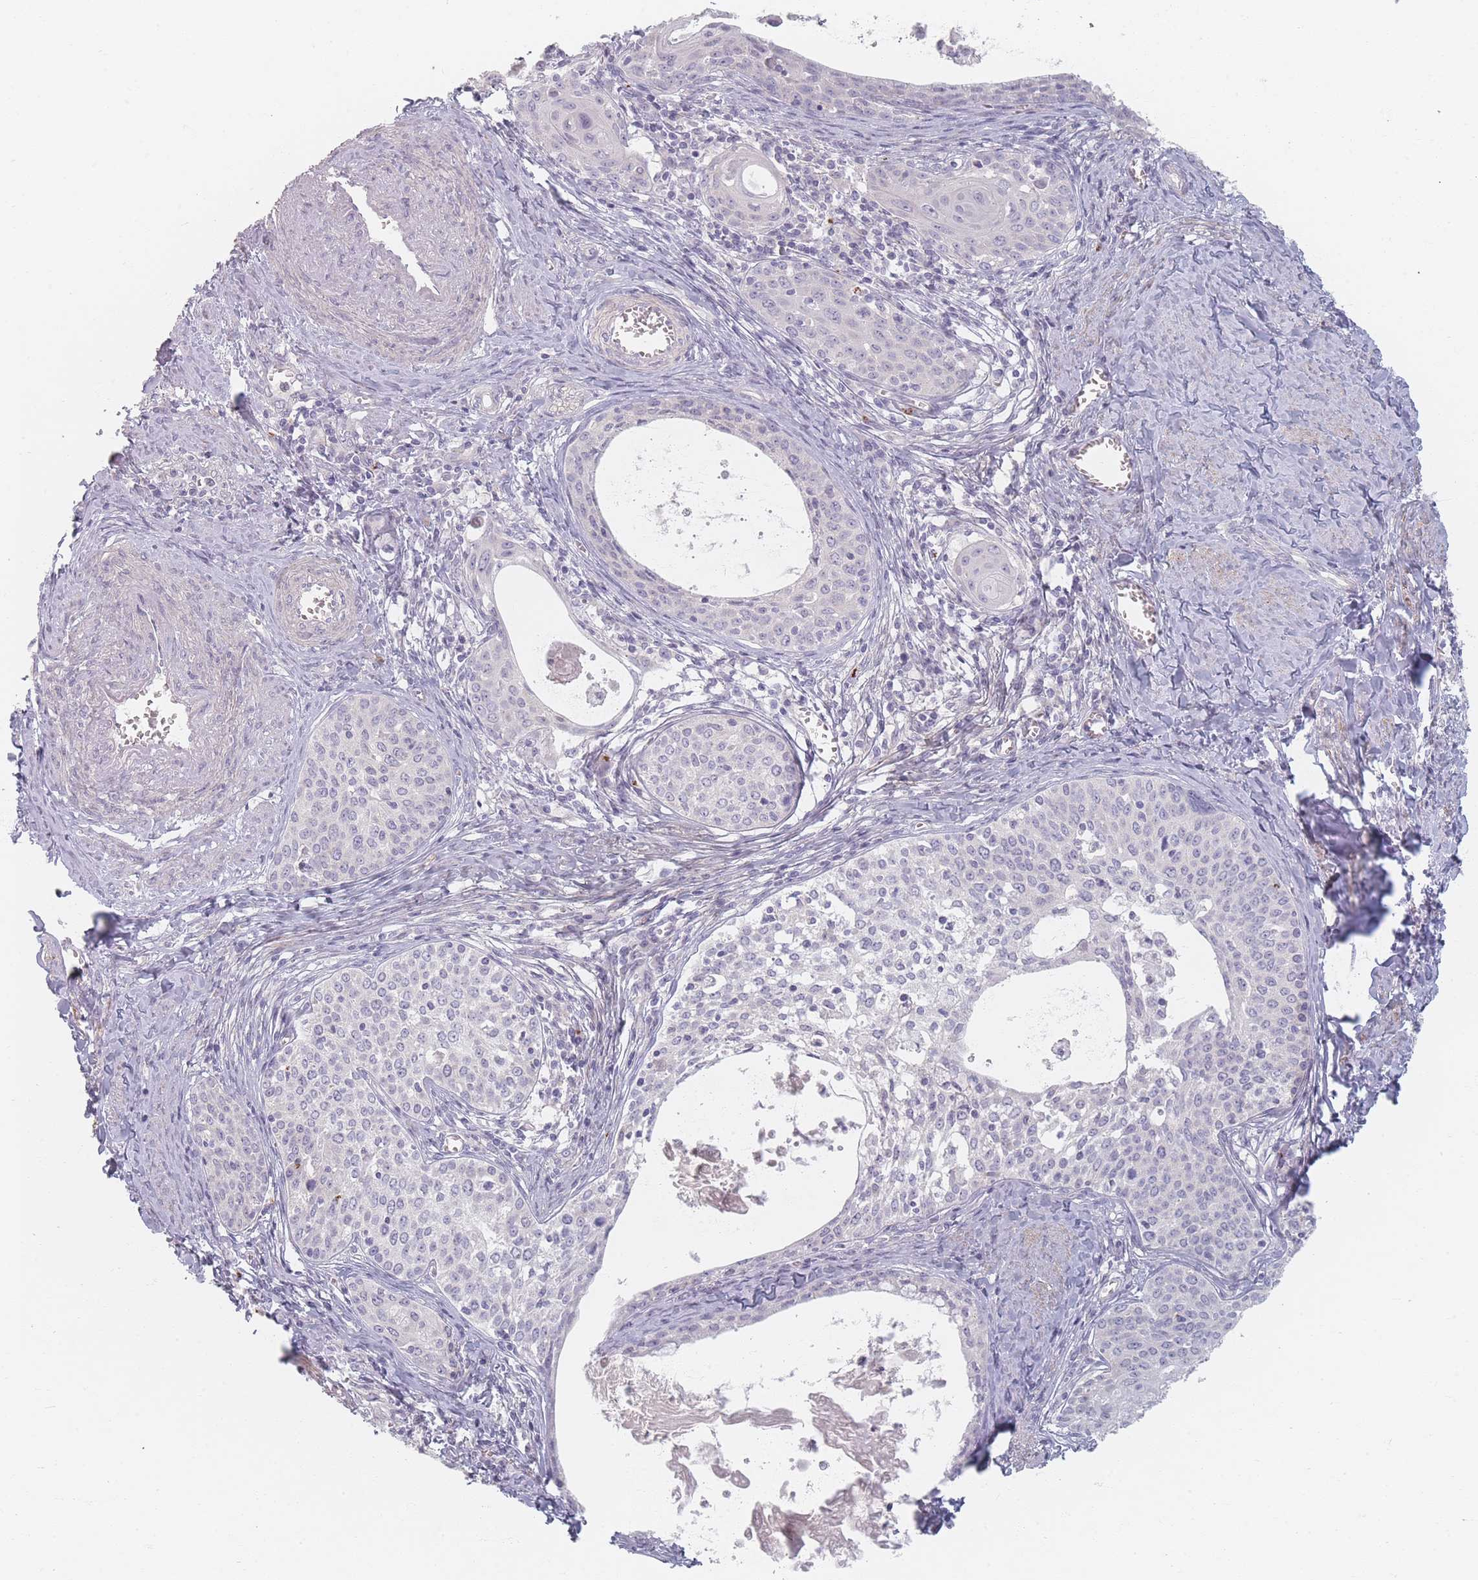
{"staining": {"intensity": "negative", "quantity": "none", "location": "none"}, "tissue": "cervical cancer", "cell_type": "Tumor cells", "image_type": "cancer", "snomed": [{"axis": "morphology", "description": "Squamous cell carcinoma, NOS"}, {"axis": "morphology", "description": "Adenocarcinoma, NOS"}, {"axis": "topography", "description": "Cervix"}], "caption": "This is a image of immunohistochemistry staining of adenocarcinoma (cervical), which shows no expression in tumor cells.", "gene": "TMOD1", "patient": {"sex": "female", "age": 52}}